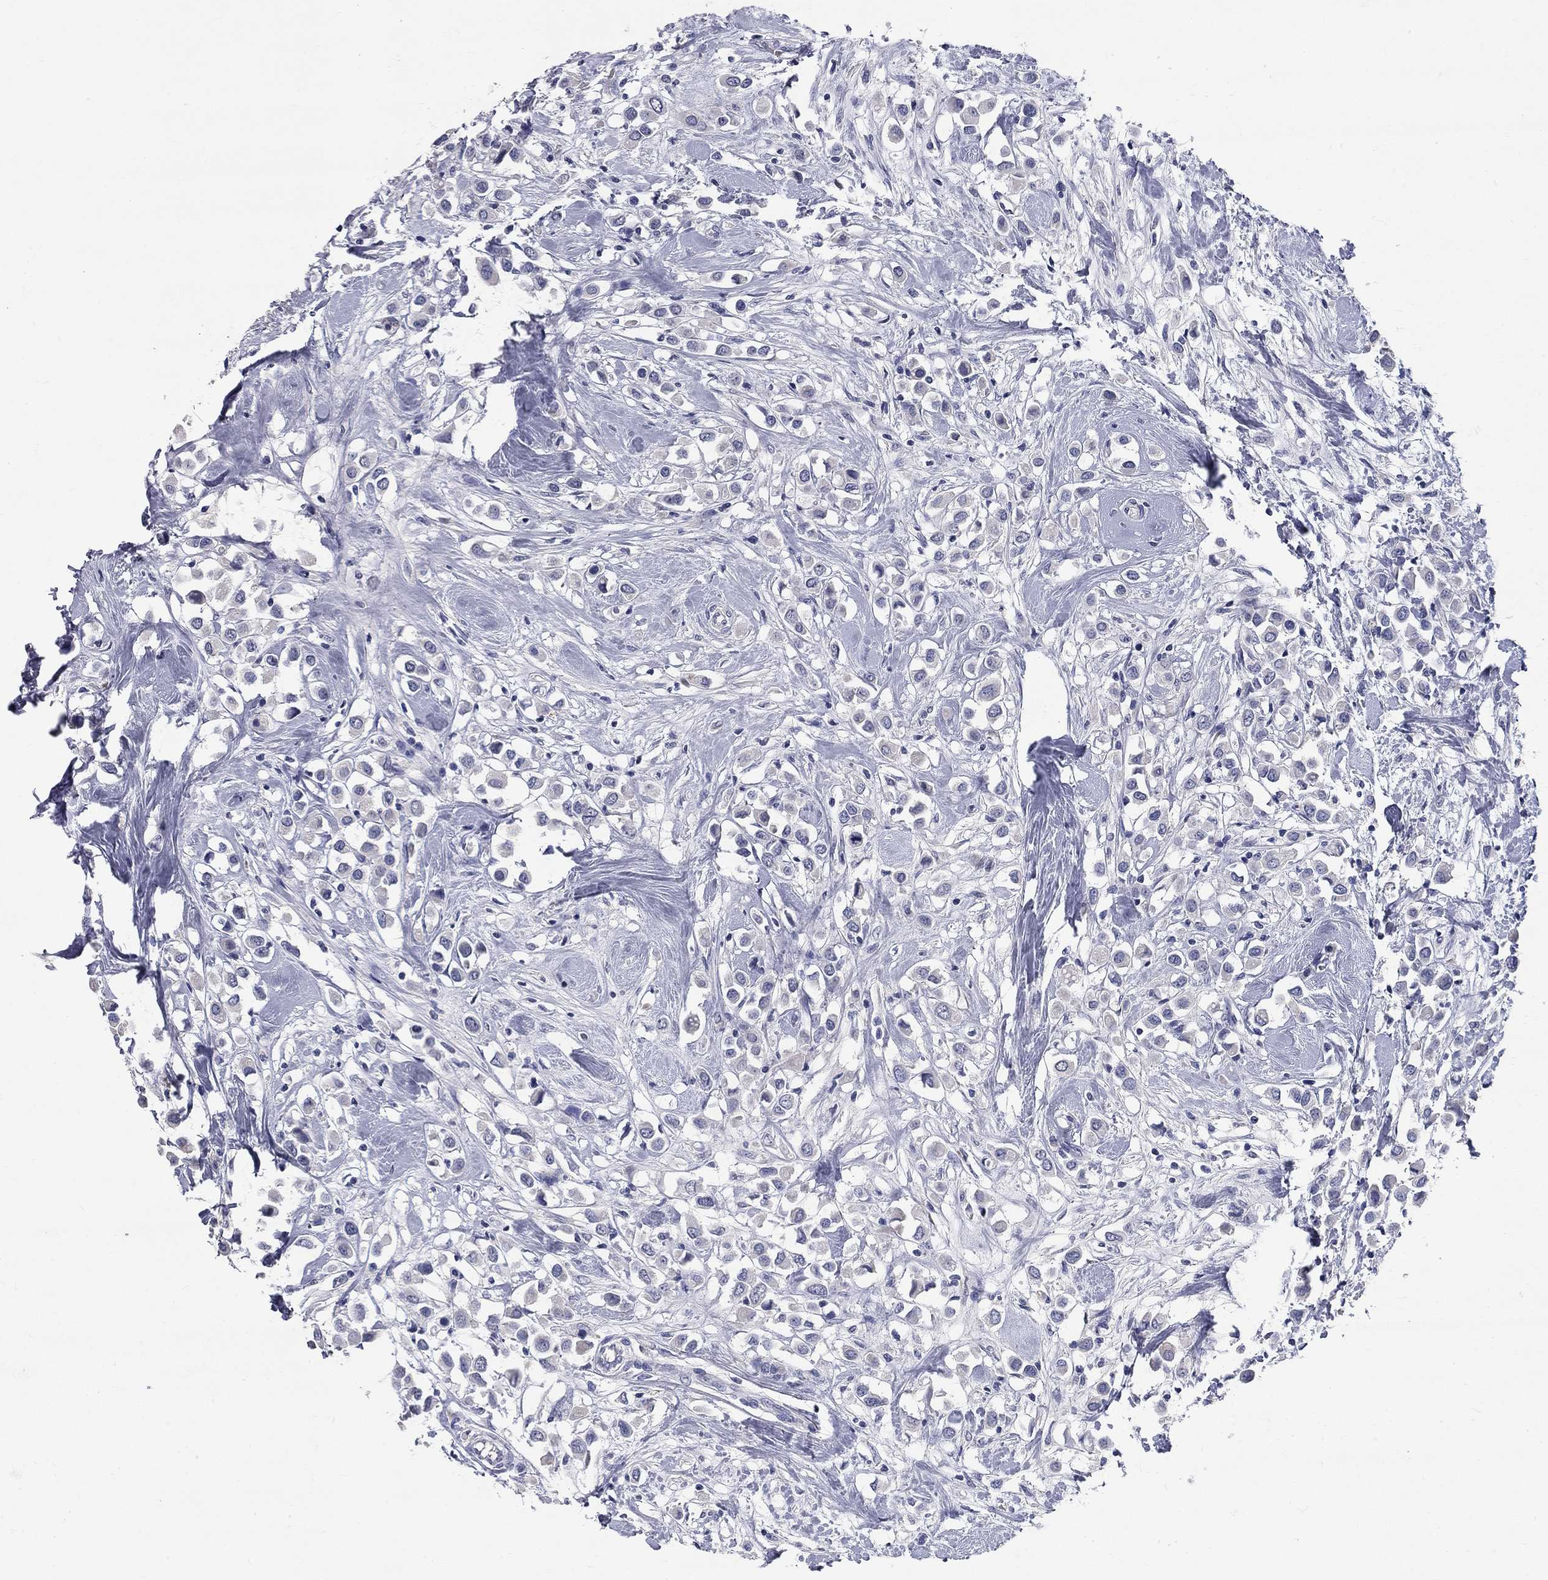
{"staining": {"intensity": "negative", "quantity": "none", "location": "none"}, "tissue": "breast cancer", "cell_type": "Tumor cells", "image_type": "cancer", "snomed": [{"axis": "morphology", "description": "Duct carcinoma"}, {"axis": "topography", "description": "Breast"}], "caption": "Human breast cancer (intraductal carcinoma) stained for a protein using immunohistochemistry (IHC) displays no staining in tumor cells.", "gene": "SYT12", "patient": {"sex": "female", "age": 61}}